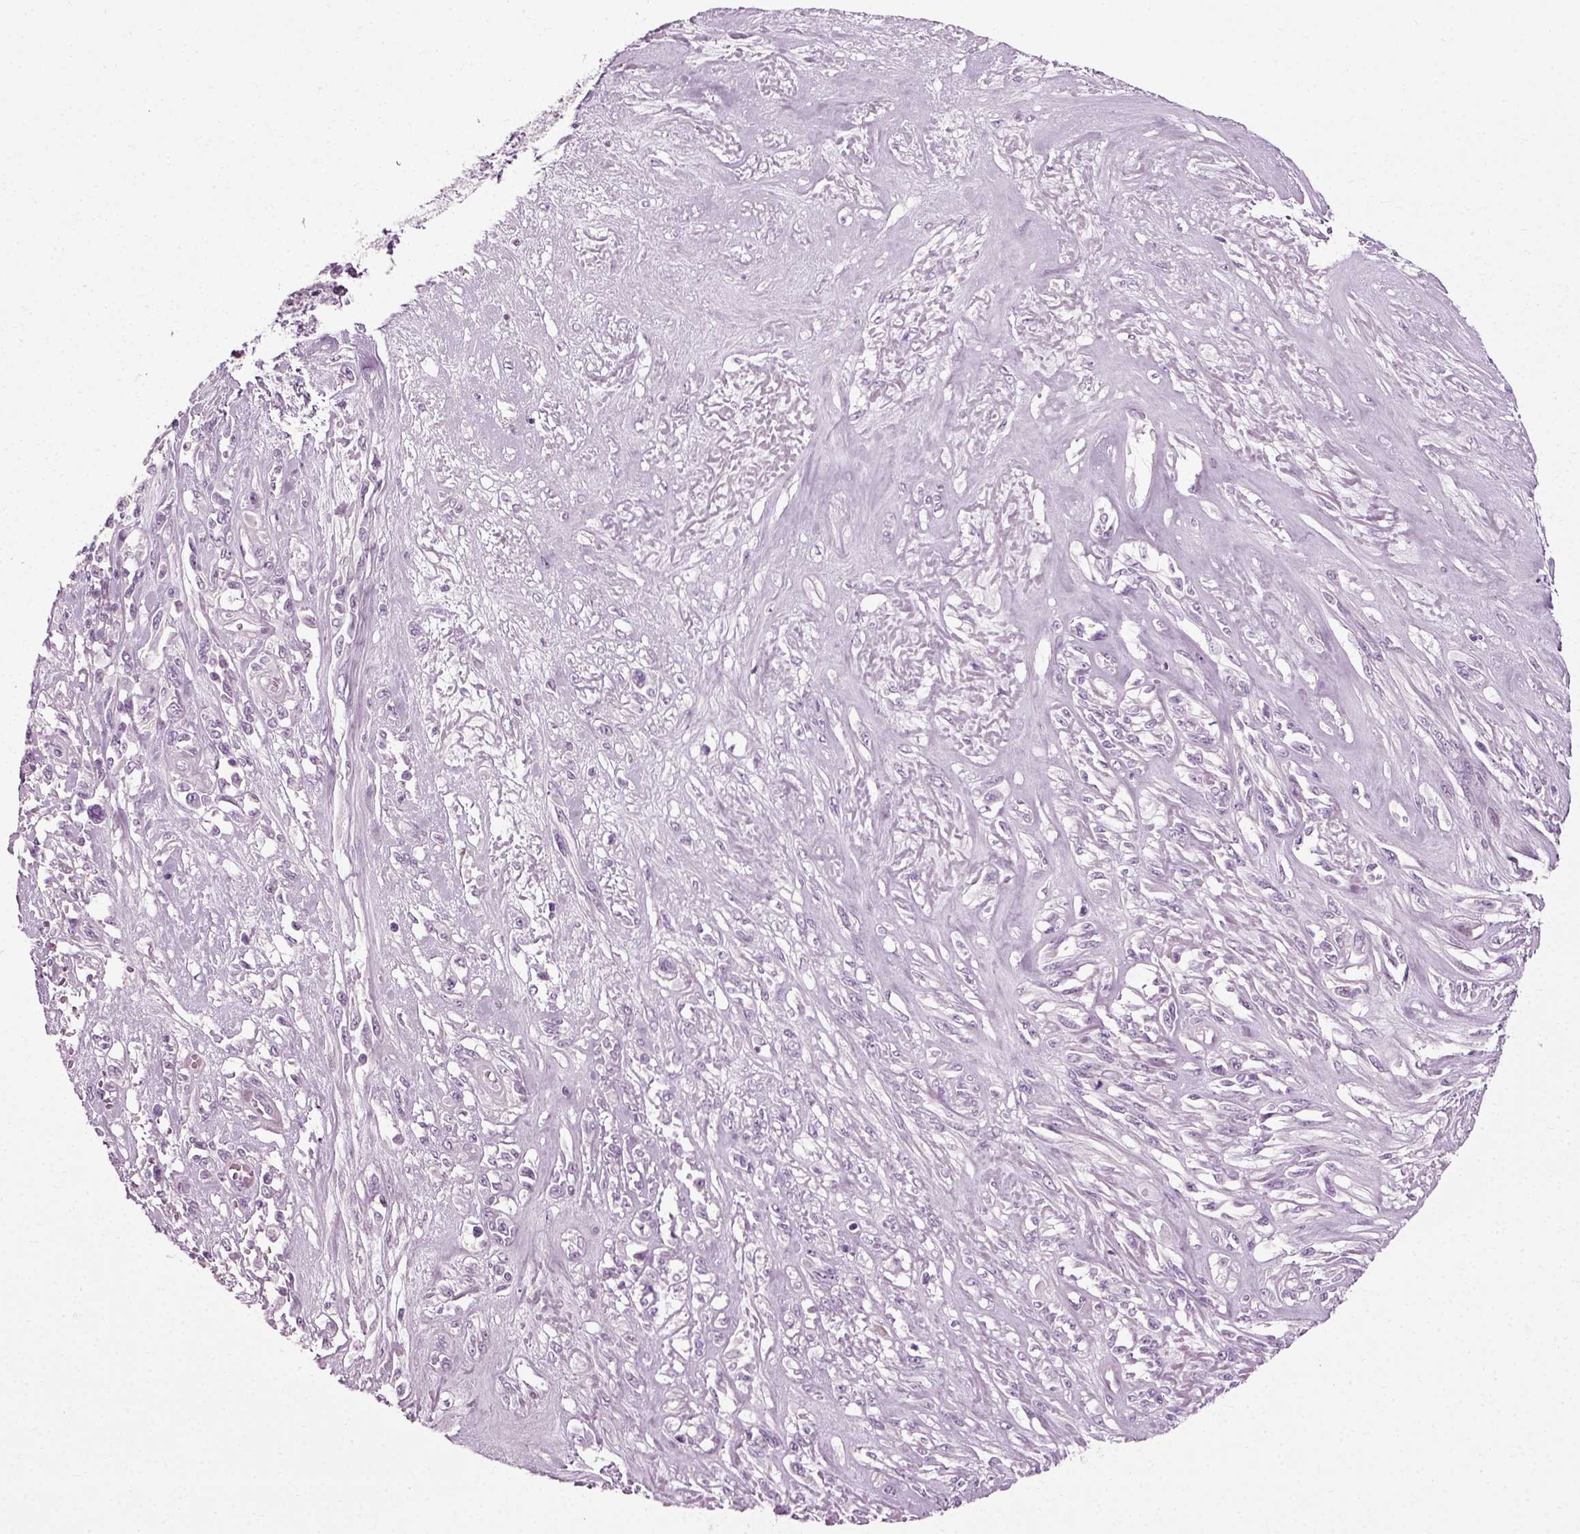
{"staining": {"intensity": "negative", "quantity": "none", "location": "none"}, "tissue": "melanoma", "cell_type": "Tumor cells", "image_type": "cancer", "snomed": [{"axis": "morphology", "description": "Malignant melanoma, NOS"}, {"axis": "topography", "description": "Skin"}], "caption": "An immunohistochemistry micrograph of melanoma is shown. There is no staining in tumor cells of melanoma.", "gene": "SCG5", "patient": {"sex": "female", "age": 91}}